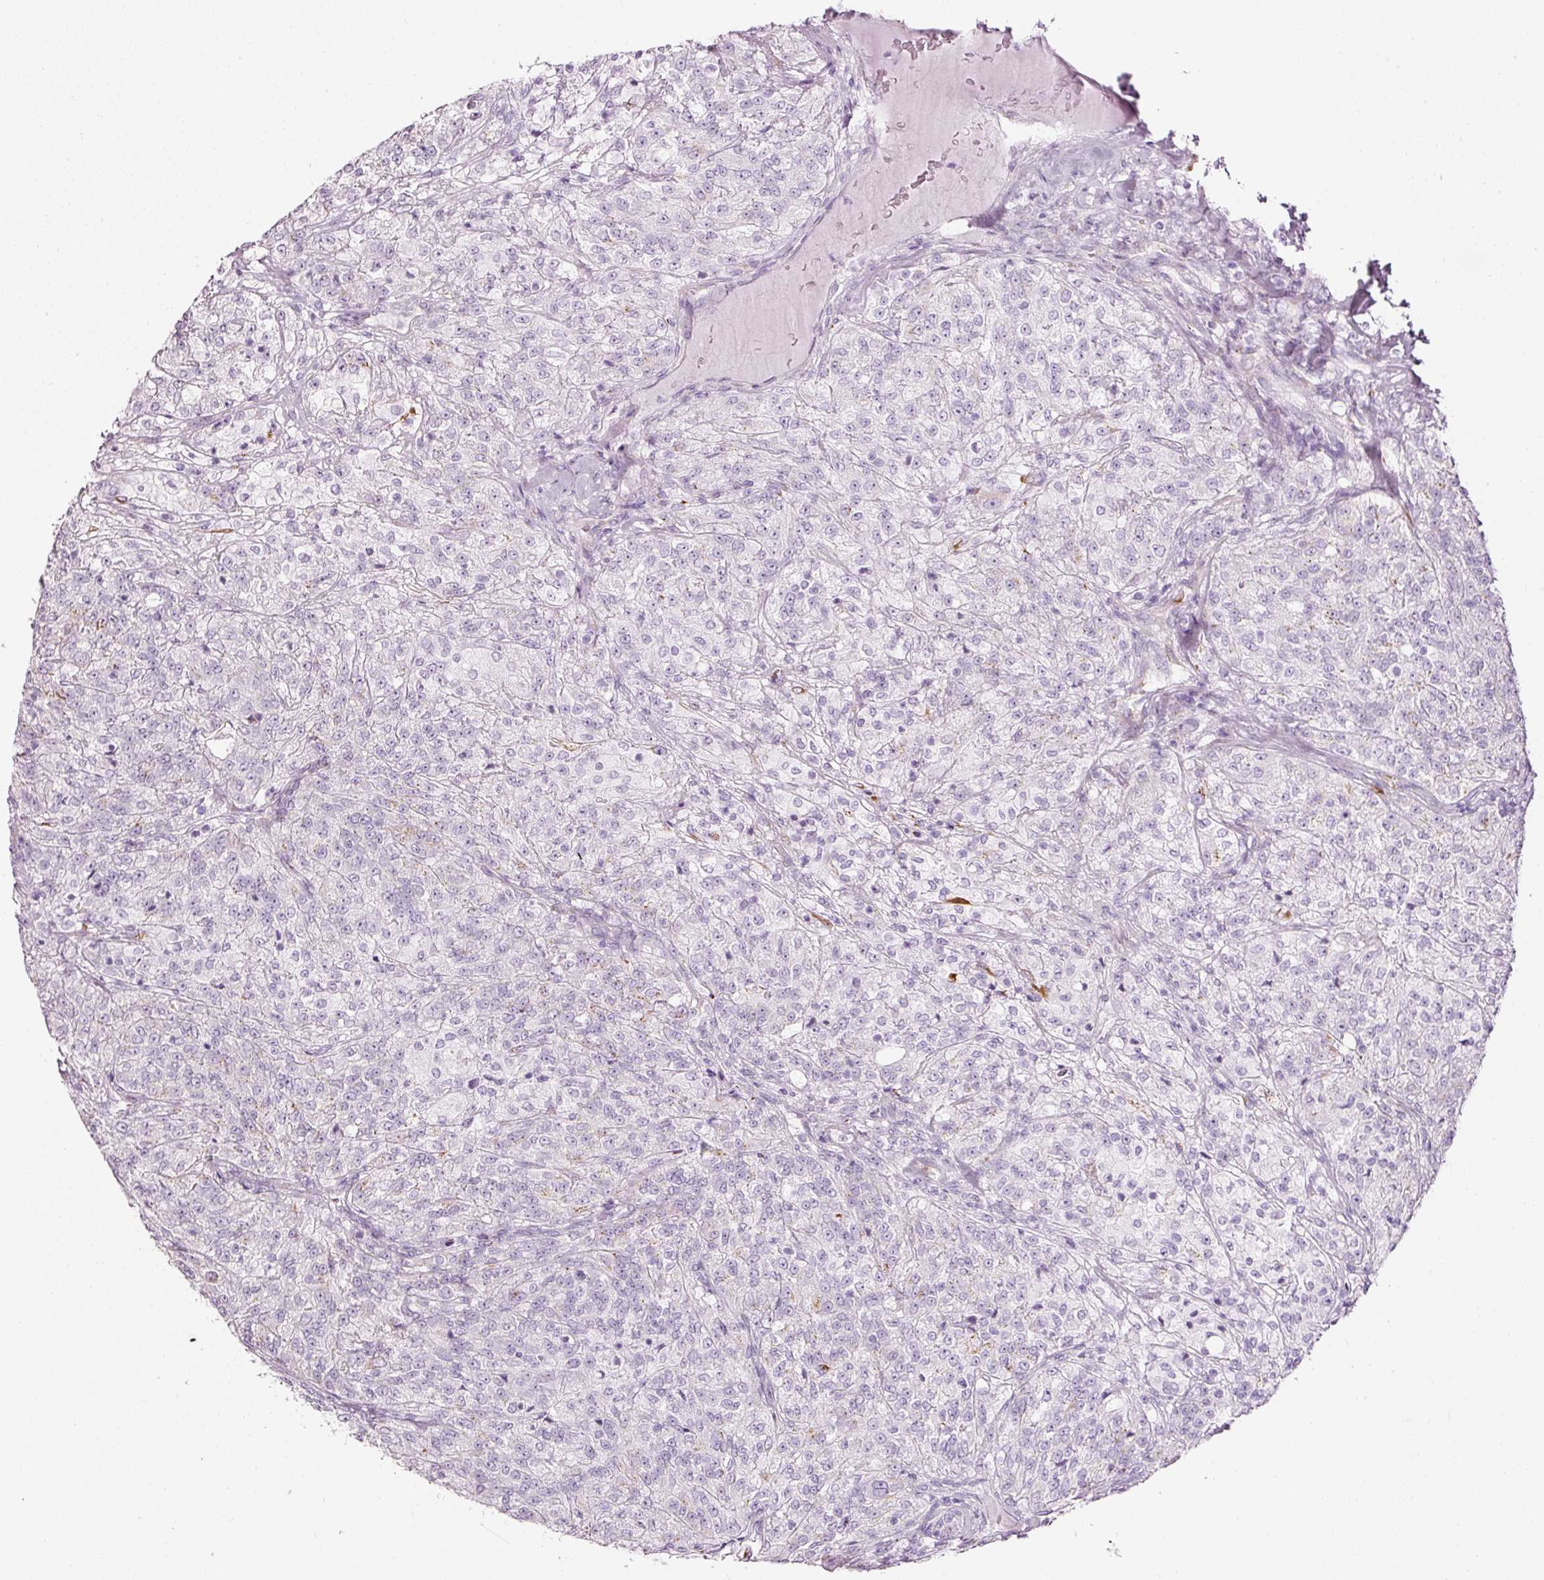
{"staining": {"intensity": "negative", "quantity": "none", "location": "none"}, "tissue": "renal cancer", "cell_type": "Tumor cells", "image_type": "cancer", "snomed": [{"axis": "morphology", "description": "Adenocarcinoma, NOS"}, {"axis": "topography", "description": "Kidney"}], "caption": "IHC photomicrograph of human renal cancer (adenocarcinoma) stained for a protein (brown), which displays no staining in tumor cells.", "gene": "SDF4", "patient": {"sex": "female", "age": 63}}